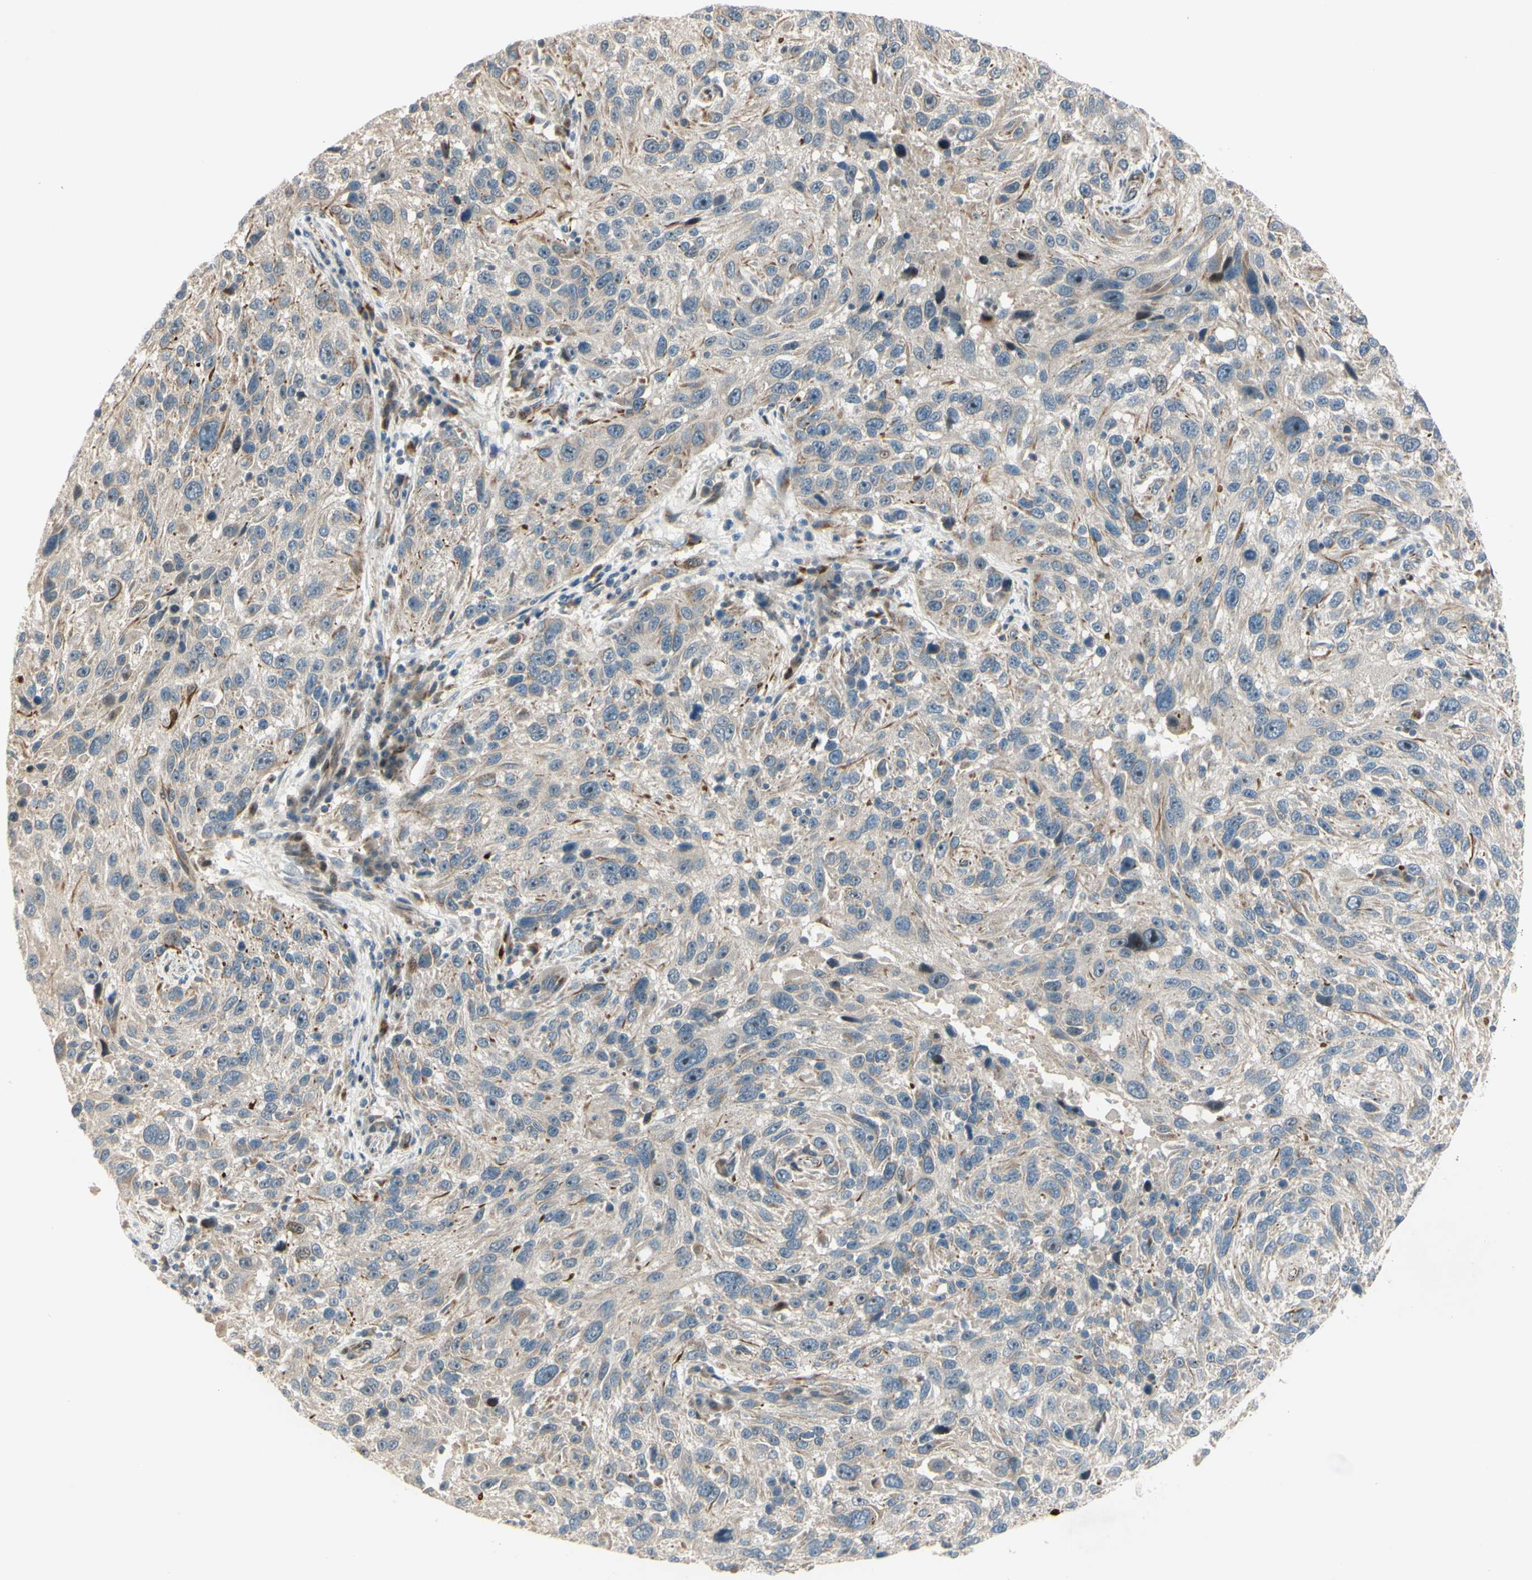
{"staining": {"intensity": "weak", "quantity": ">75%", "location": "cytoplasmic/membranous"}, "tissue": "melanoma", "cell_type": "Tumor cells", "image_type": "cancer", "snomed": [{"axis": "morphology", "description": "Malignant melanoma, NOS"}, {"axis": "topography", "description": "Skin"}], "caption": "The micrograph shows immunohistochemical staining of malignant melanoma. There is weak cytoplasmic/membranous expression is appreciated in approximately >75% of tumor cells.", "gene": "NDFIP1", "patient": {"sex": "male", "age": 53}}